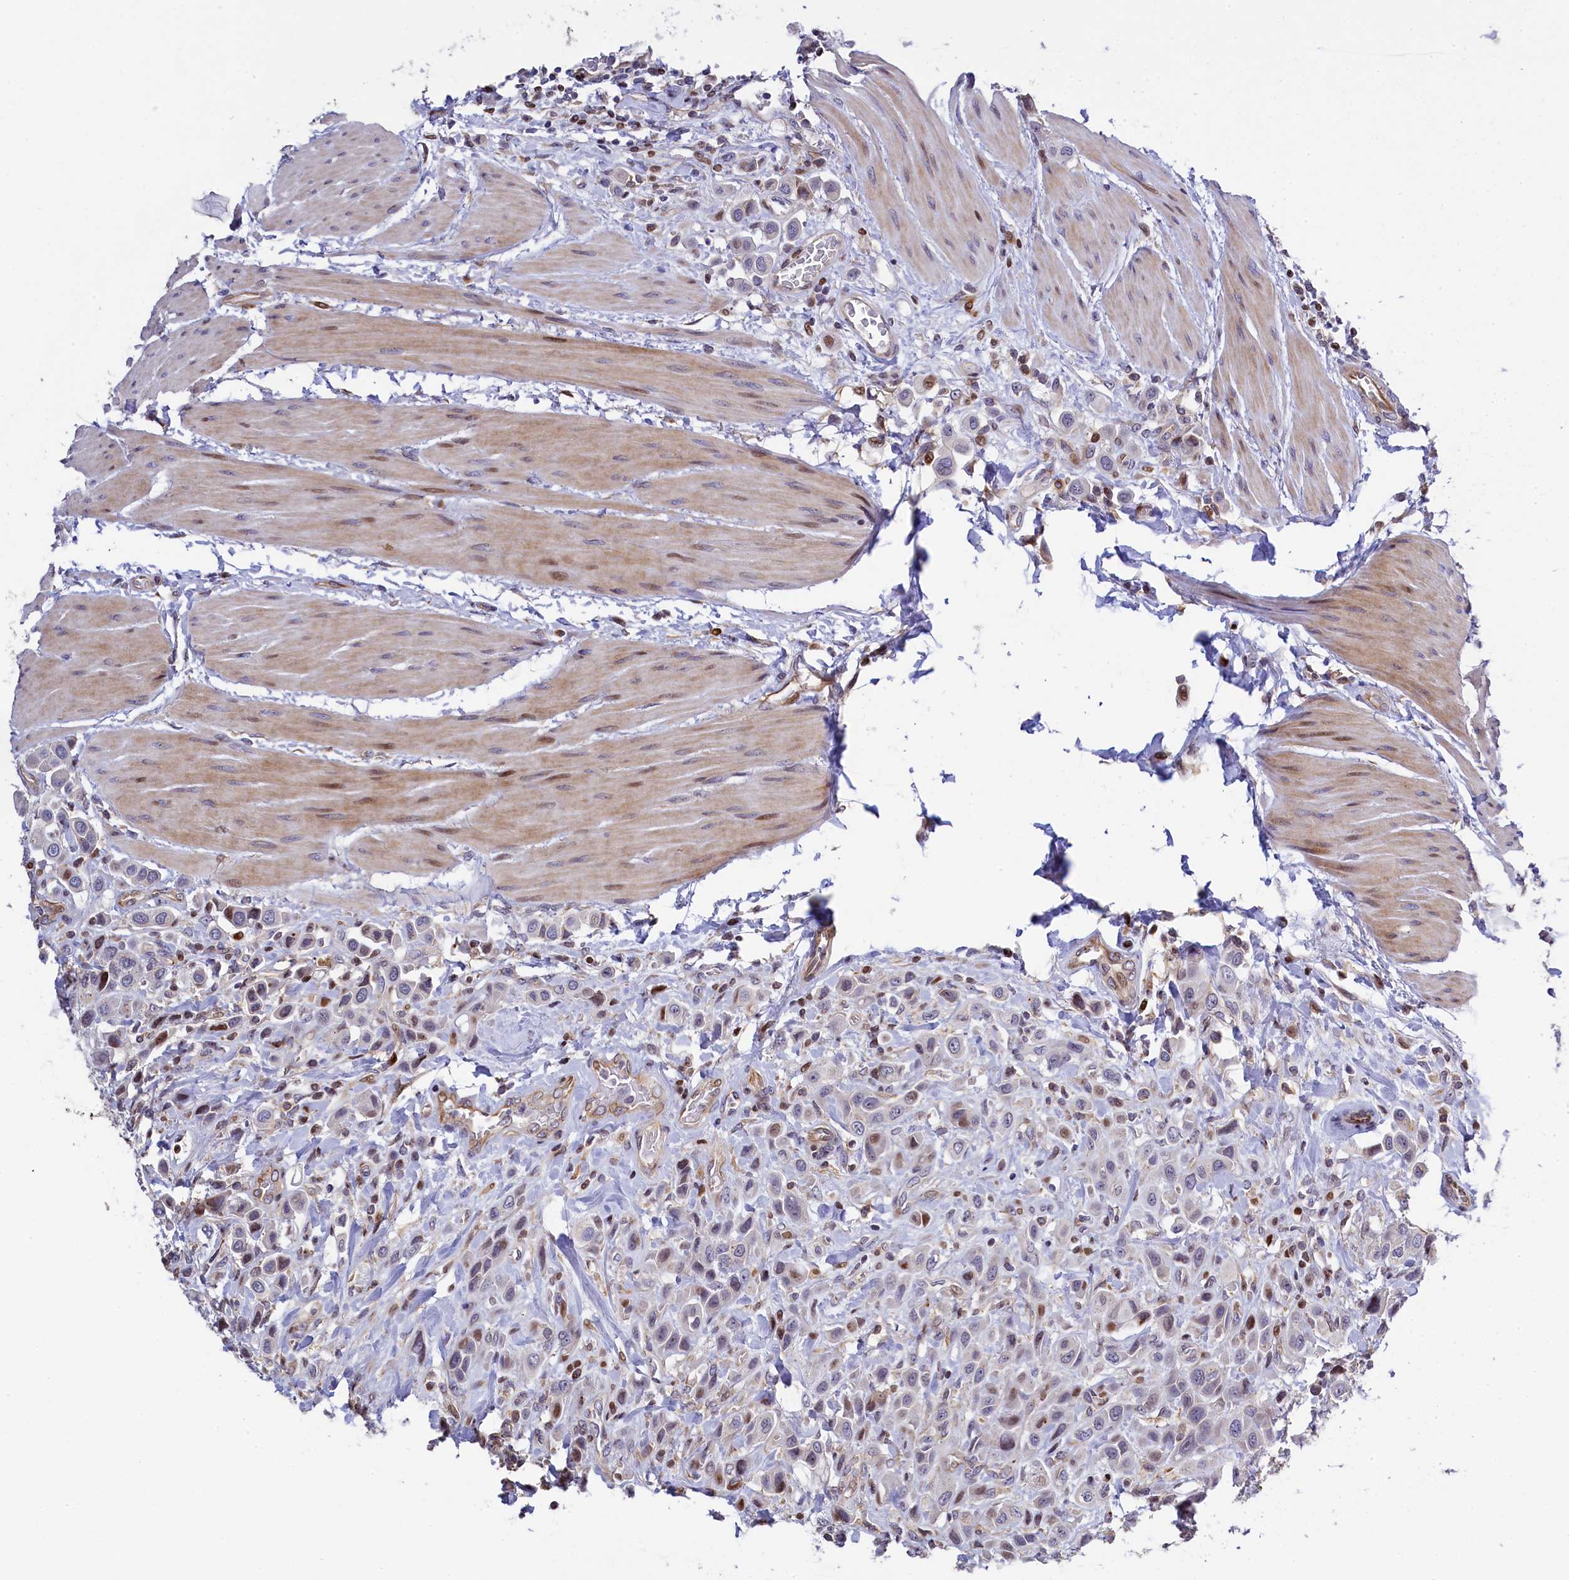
{"staining": {"intensity": "negative", "quantity": "none", "location": "none"}, "tissue": "urothelial cancer", "cell_type": "Tumor cells", "image_type": "cancer", "snomed": [{"axis": "morphology", "description": "Urothelial carcinoma, High grade"}, {"axis": "topography", "description": "Urinary bladder"}], "caption": "Urothelial carcinoma (high-grade) was stained to show a protein in brown. There is no significant expression in tumor cells.", "gene": "TGDS", "patient": {"sex": "male", "age": 50}}